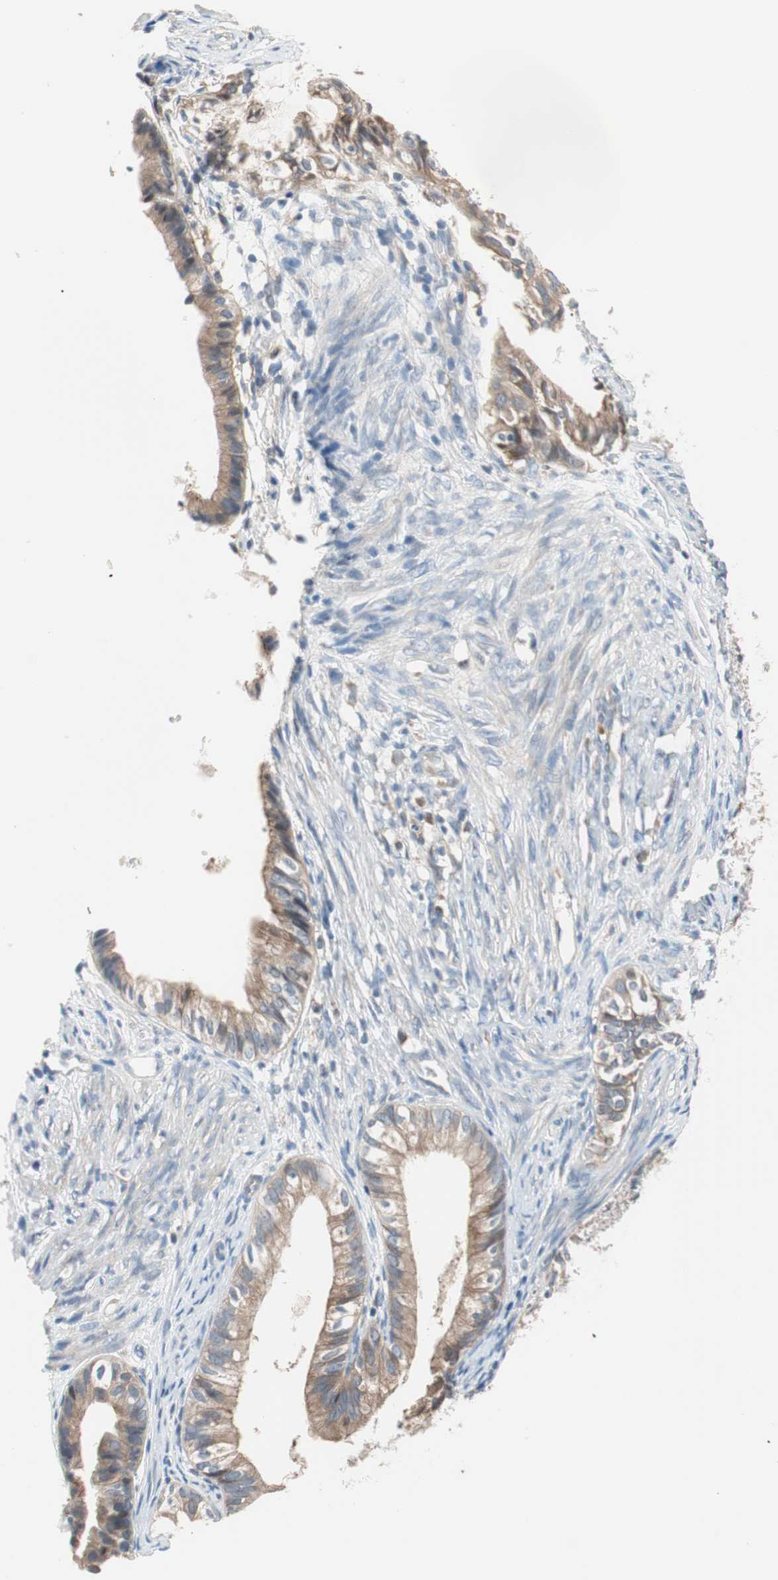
{"staining": {"intensity": "moderate", "quantity": ">75%", "location": "cytoplasmic/membranous"}, "tissue": "cervical cancer", "cell_type": "Tumor cells", "image_type": "cancer", "snomed": [{"axis": "morphology", "description": "Normal tissue, NOS"}, {"axis": "morphology", "description": "Adenocarcinoma, NOS"}, {"axis": "topography", "description": "Cervix"}, {"axis": "topography", "description": "Endometrium"}], "caption": "There is medium levels of moderate cytoplasmic/membranous positivity in tumor cells of cervical adenocarcinoma, as demonstrated by immunohistochemical staining (brown color).", "gene": "PCK1", "patient": {"sex": "female", "age": 86}}